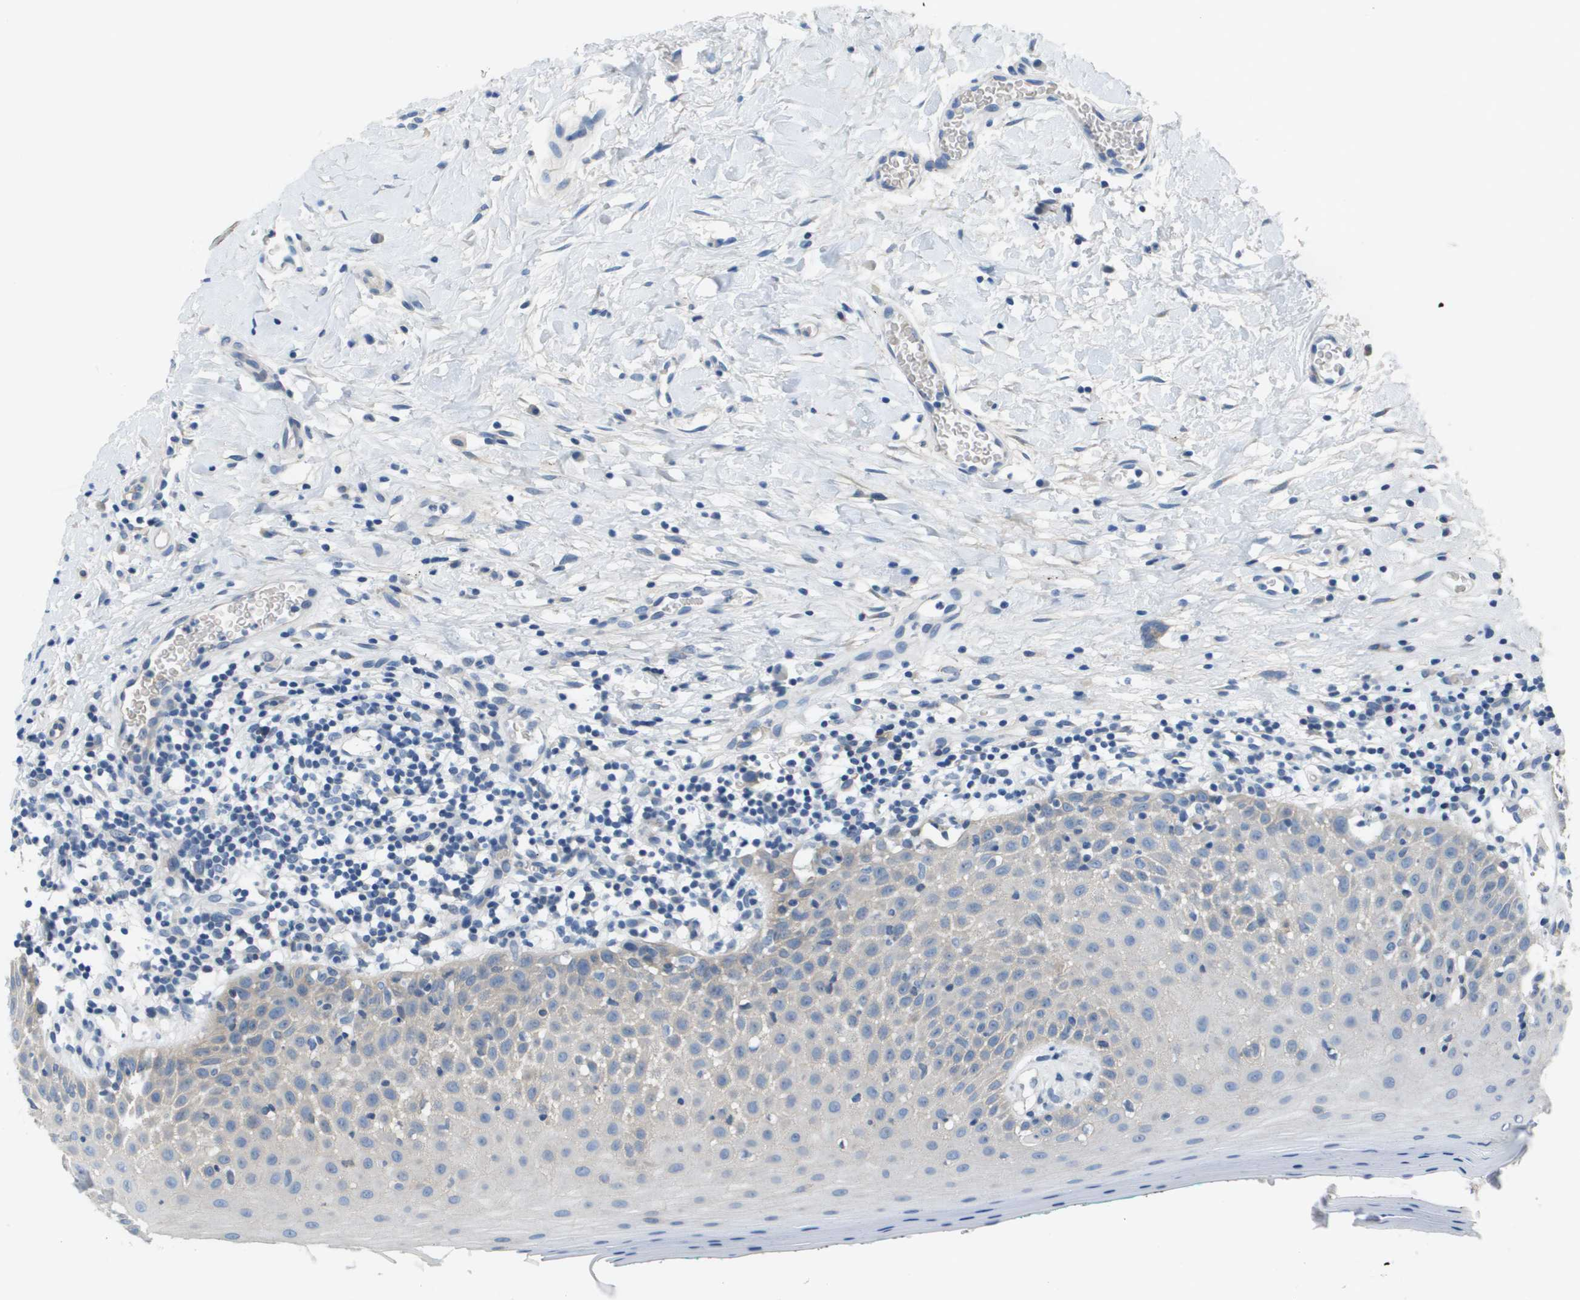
{"staining": {"intensity": "negative", "quantity": "none", "location": "none"}, "tissue": "oral mucosa", "cell_type": "Squamous epithelial cells", "image_type": "normal", "snomed": [{"axis": "morphology", "description": "Normal tissue, NOS"}, {"axis": "topography", "description": "Skeletal muscle"}, {"axis": "topography", "description": "Oral tissue"}], "caption": "This micrograph is of benign oral mucosa stained with immunohistochemistry (IHC) to label a protein in brown with the nuclei are counter-stained blue. There is no staining in squamous epithelial cells. (Brightfield microscopy of DAB (3,3'-diaminobenzidine) immunohistochemistry (IHC) at high magnification).", "gene": "NCS1", "patient": {"sex": "male", "age": 58}}